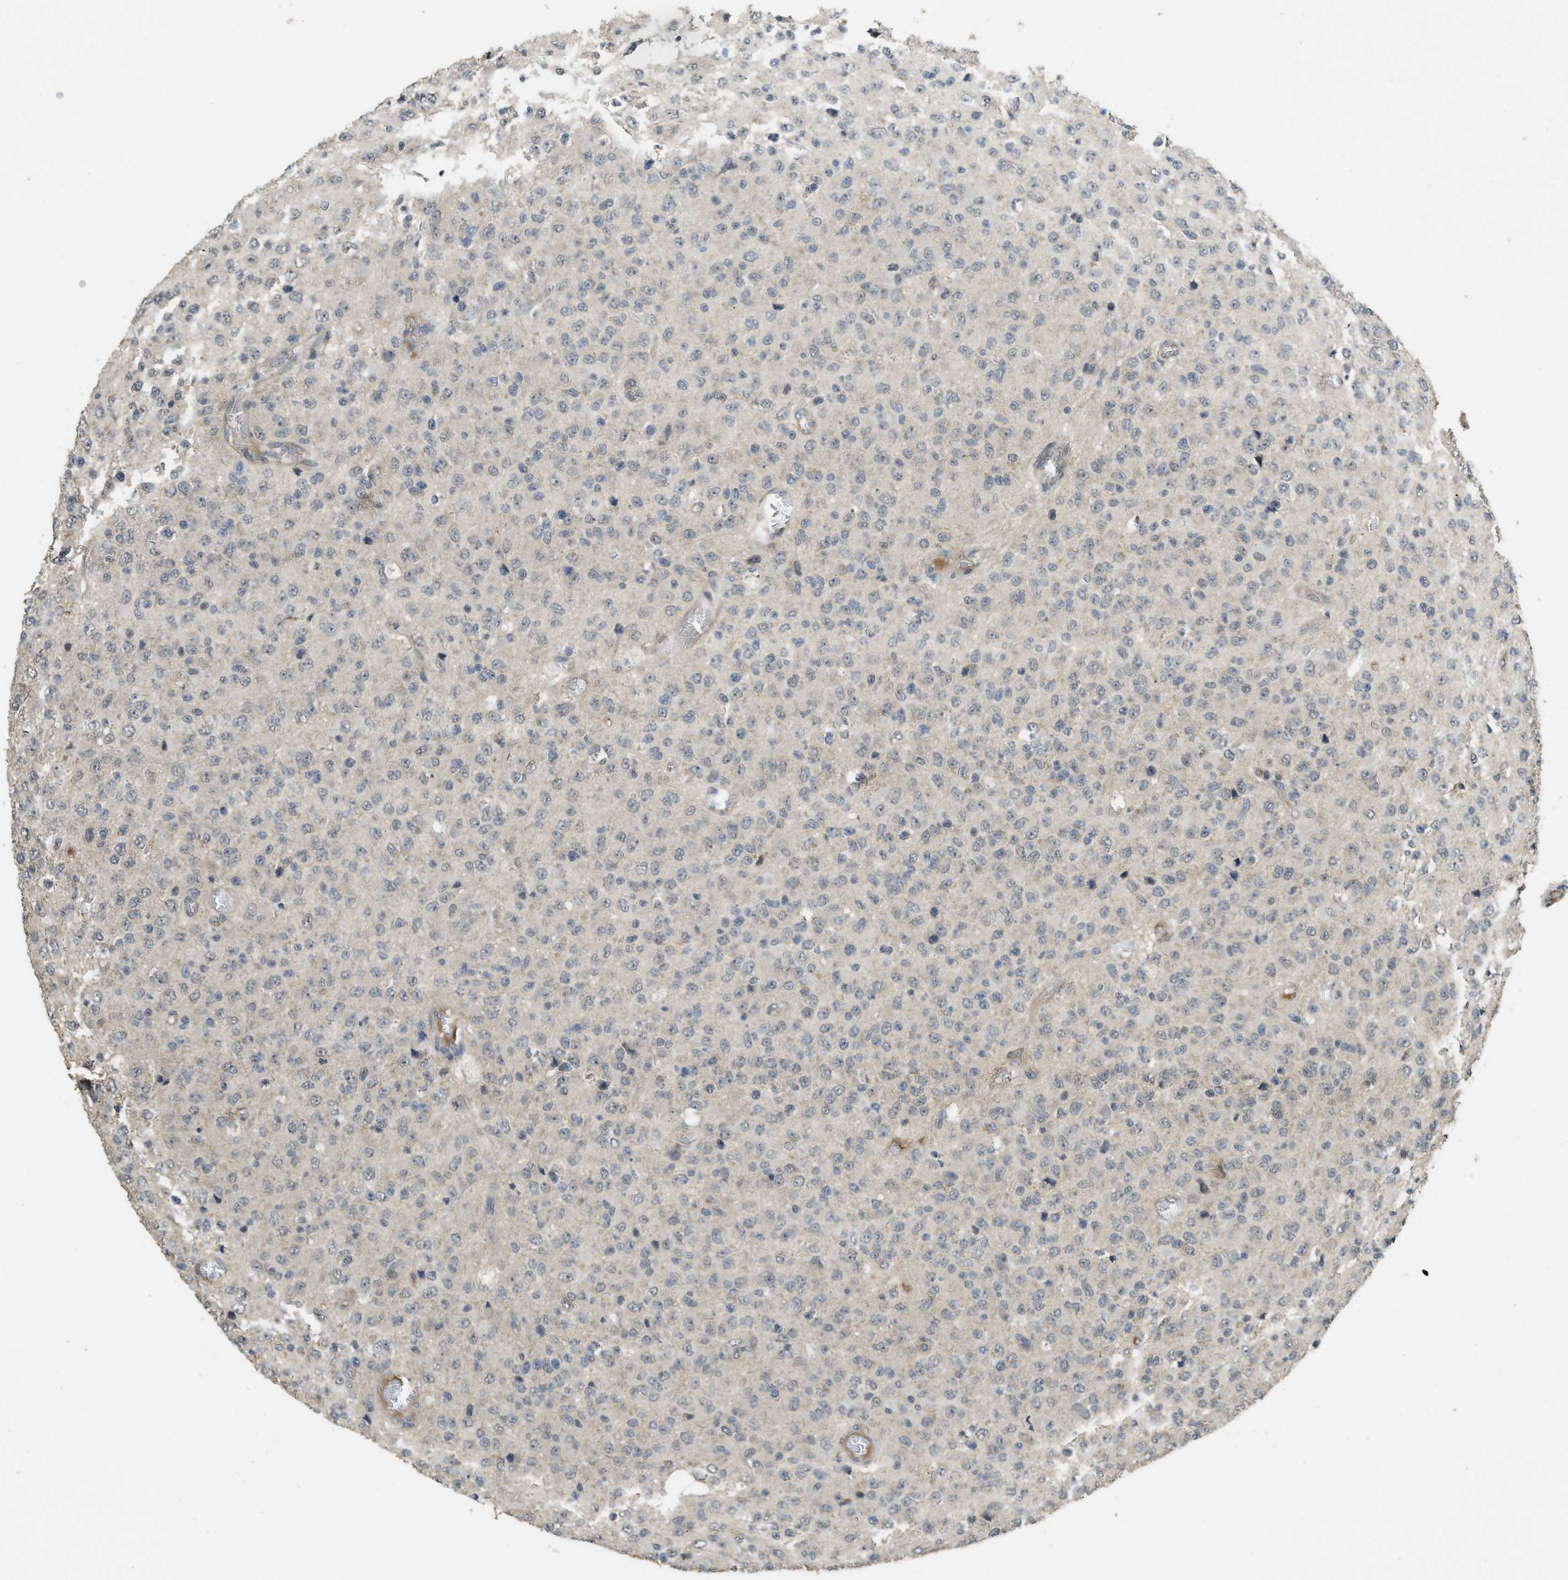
{"staining": {"intensity": "weak", "quantity": "25%-75%", "location": "cytoplasmic/membranous"}, "tissue": "glioma", "cell_type": "Tumor cells", "image_type": "cancer", "snomed": [{"axis": "morphology", "description": "Glioma, malignant, High grade"}, {"axis": "topography", "description": "pancreas cauda"}], "caption": "This histopathology image shows IHC staining of human glioma, with low weak cytoplasmic/membranous staining in about 25%-75% of tumor cells.", "gene": "IGF2BP2", "patient": {"sex": "male", "age": 60}}